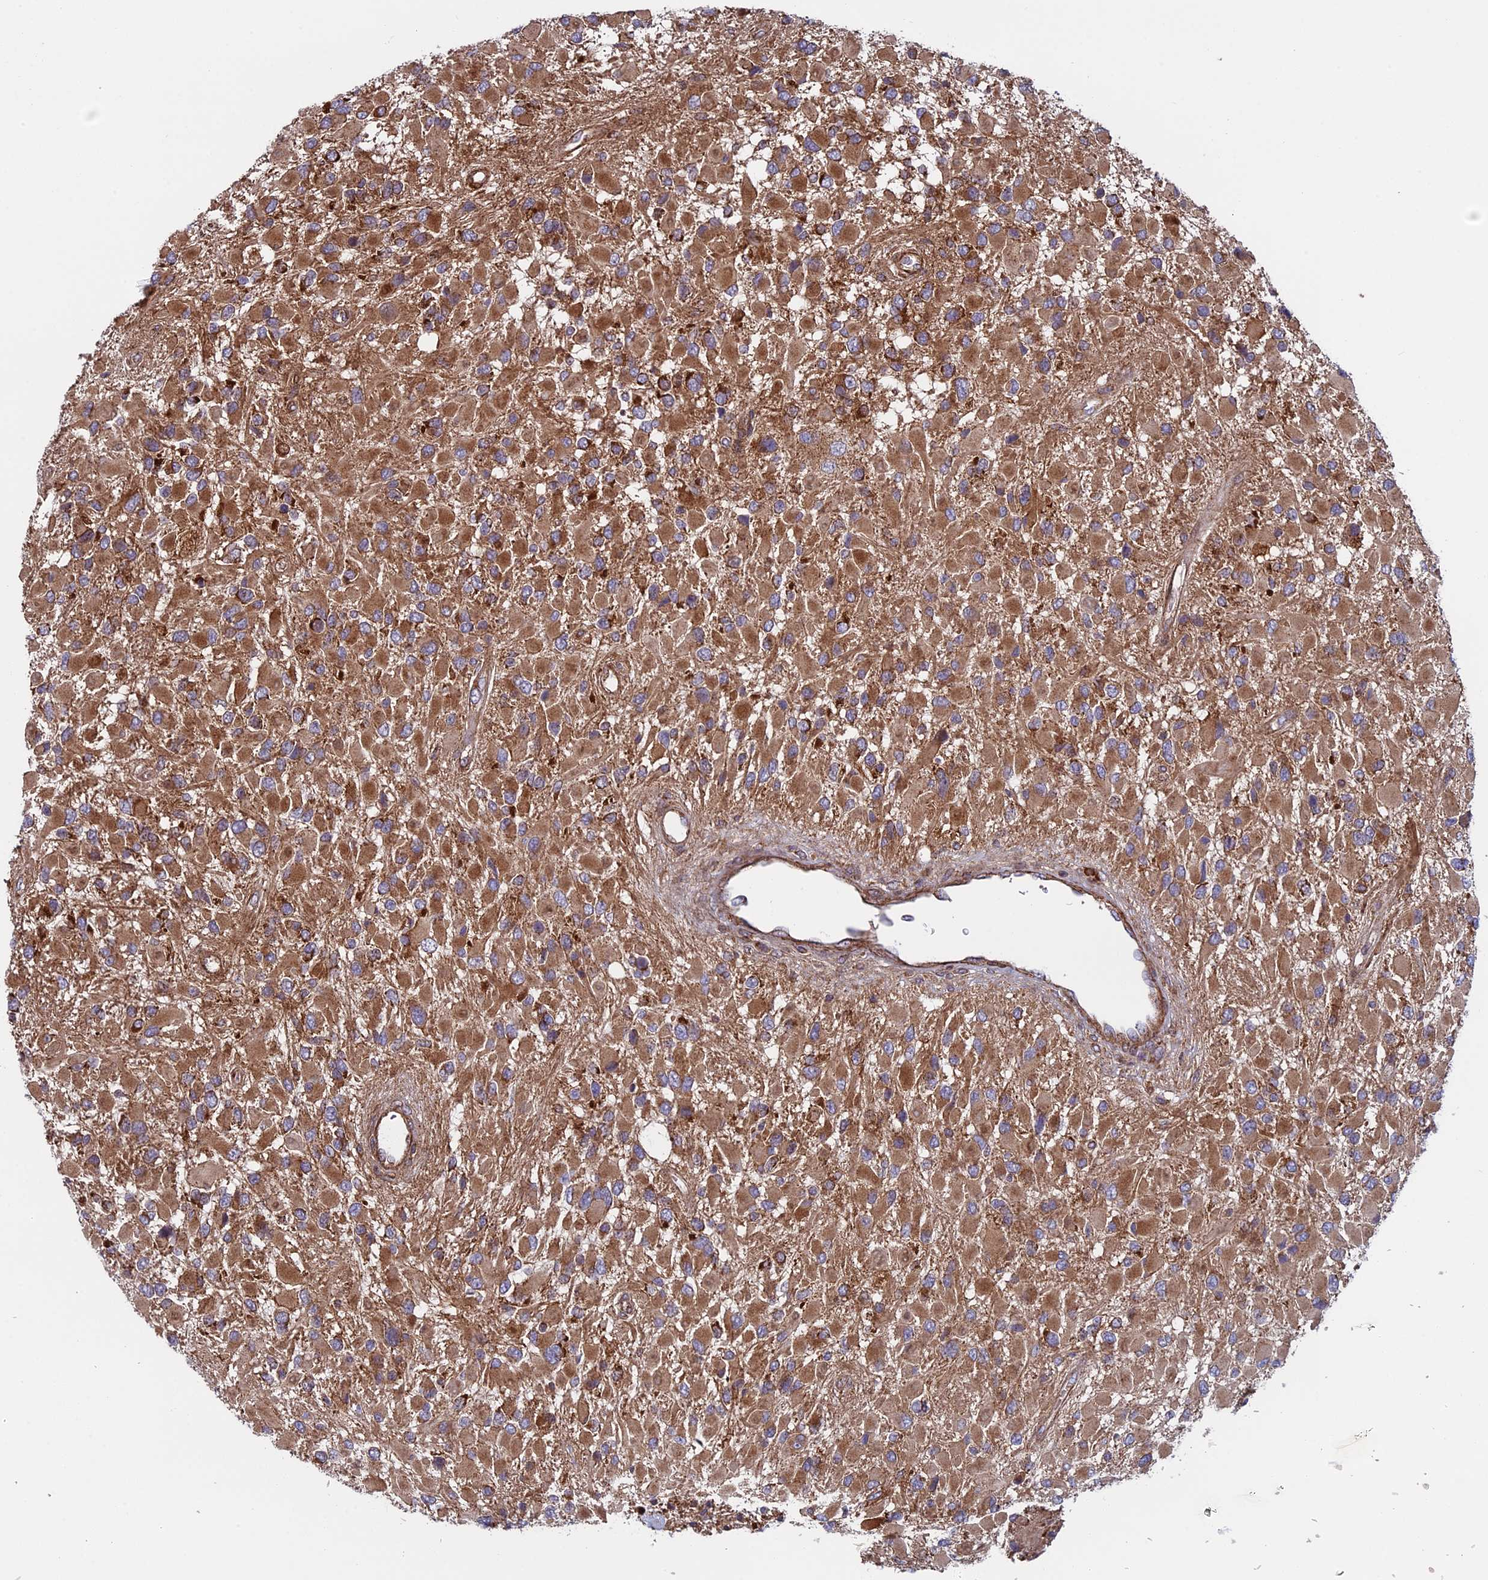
{"staining": {"intensity": "moderate", "quantity": ">75%", "location": "cytoplasmic/membranous"}, "tissue": "glioma", "cell_type": "Tumor cells", "image_type": "cancer", "snomed": [{"axis": "morphology", "description": "Glioma, malignant, High grade"}, {"axis": "topography", "description": "Brain"}], "caption": "Brown immunohistochemical staining in glioma reveals moderate cytoplasmic/membranous expression in about >75% of tumor cells.", "gene": "CCDC8", "patient": {"sex": "male", "age": 53}}